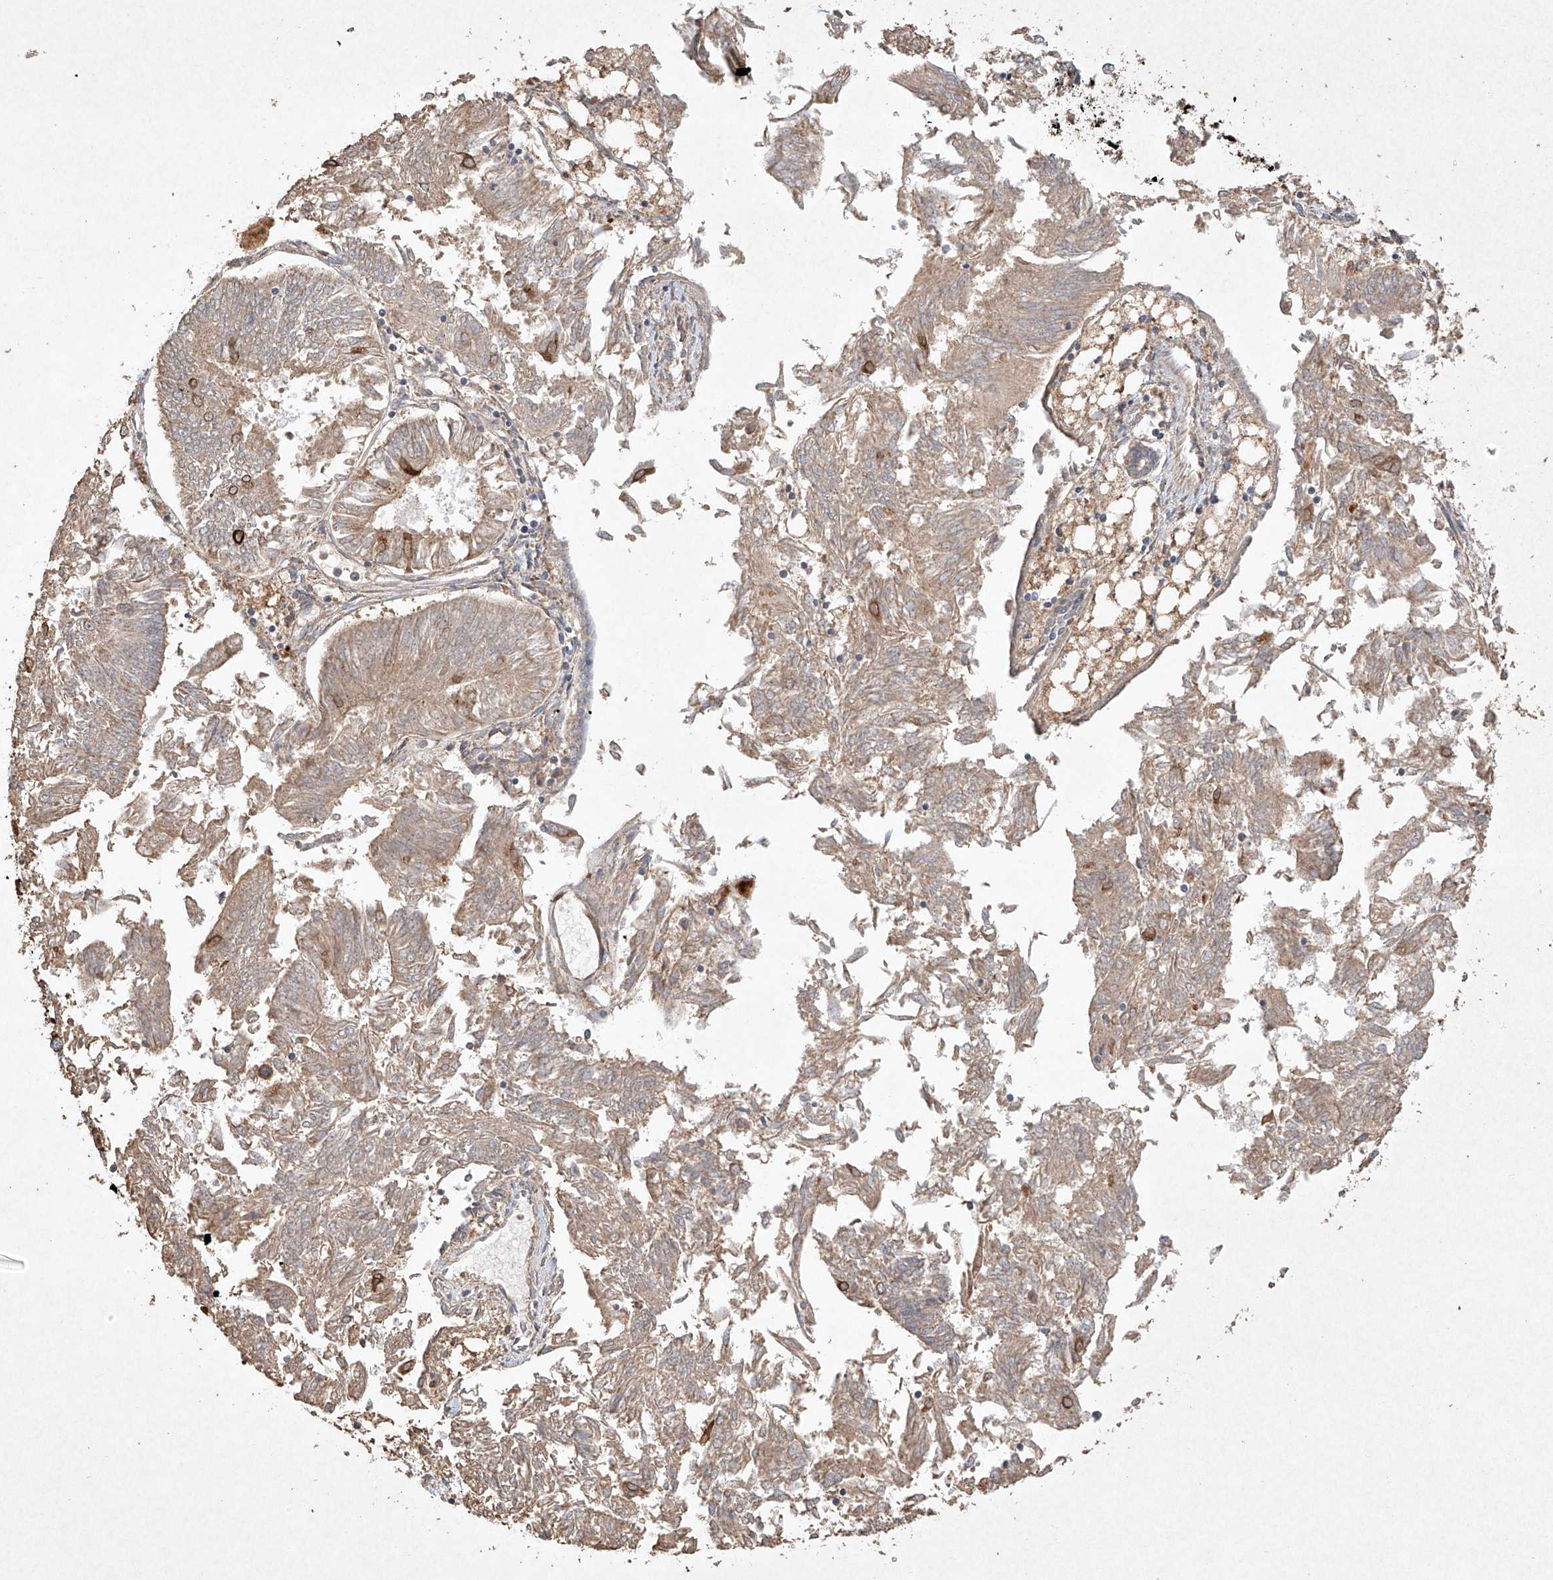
{"staining": {"intensity": "weak", "quantity": ">75%", "location": "cytoplasmic/membranous"}, "tissue": "endometrial cancer", "cell_type": "Tumor cells", "image_type": "cancer", "snomed": [{"axis": "morphology", "description": "Adenocarcinoma, NOS"}, {"axis": "topography", "description": "Endometrium"}], "caption": "Adenocarcinoma (endometrial) tissue displays weak cytoplasmic/membranous expression in approximately >75% of tumor cells, visualized by immunohistochemistry. Immunohistochemistry stains the protein in brown and the nuclei are stained blue.", "gene": "SEMA3B", "patient": {"sex": "female", "age": 58}}